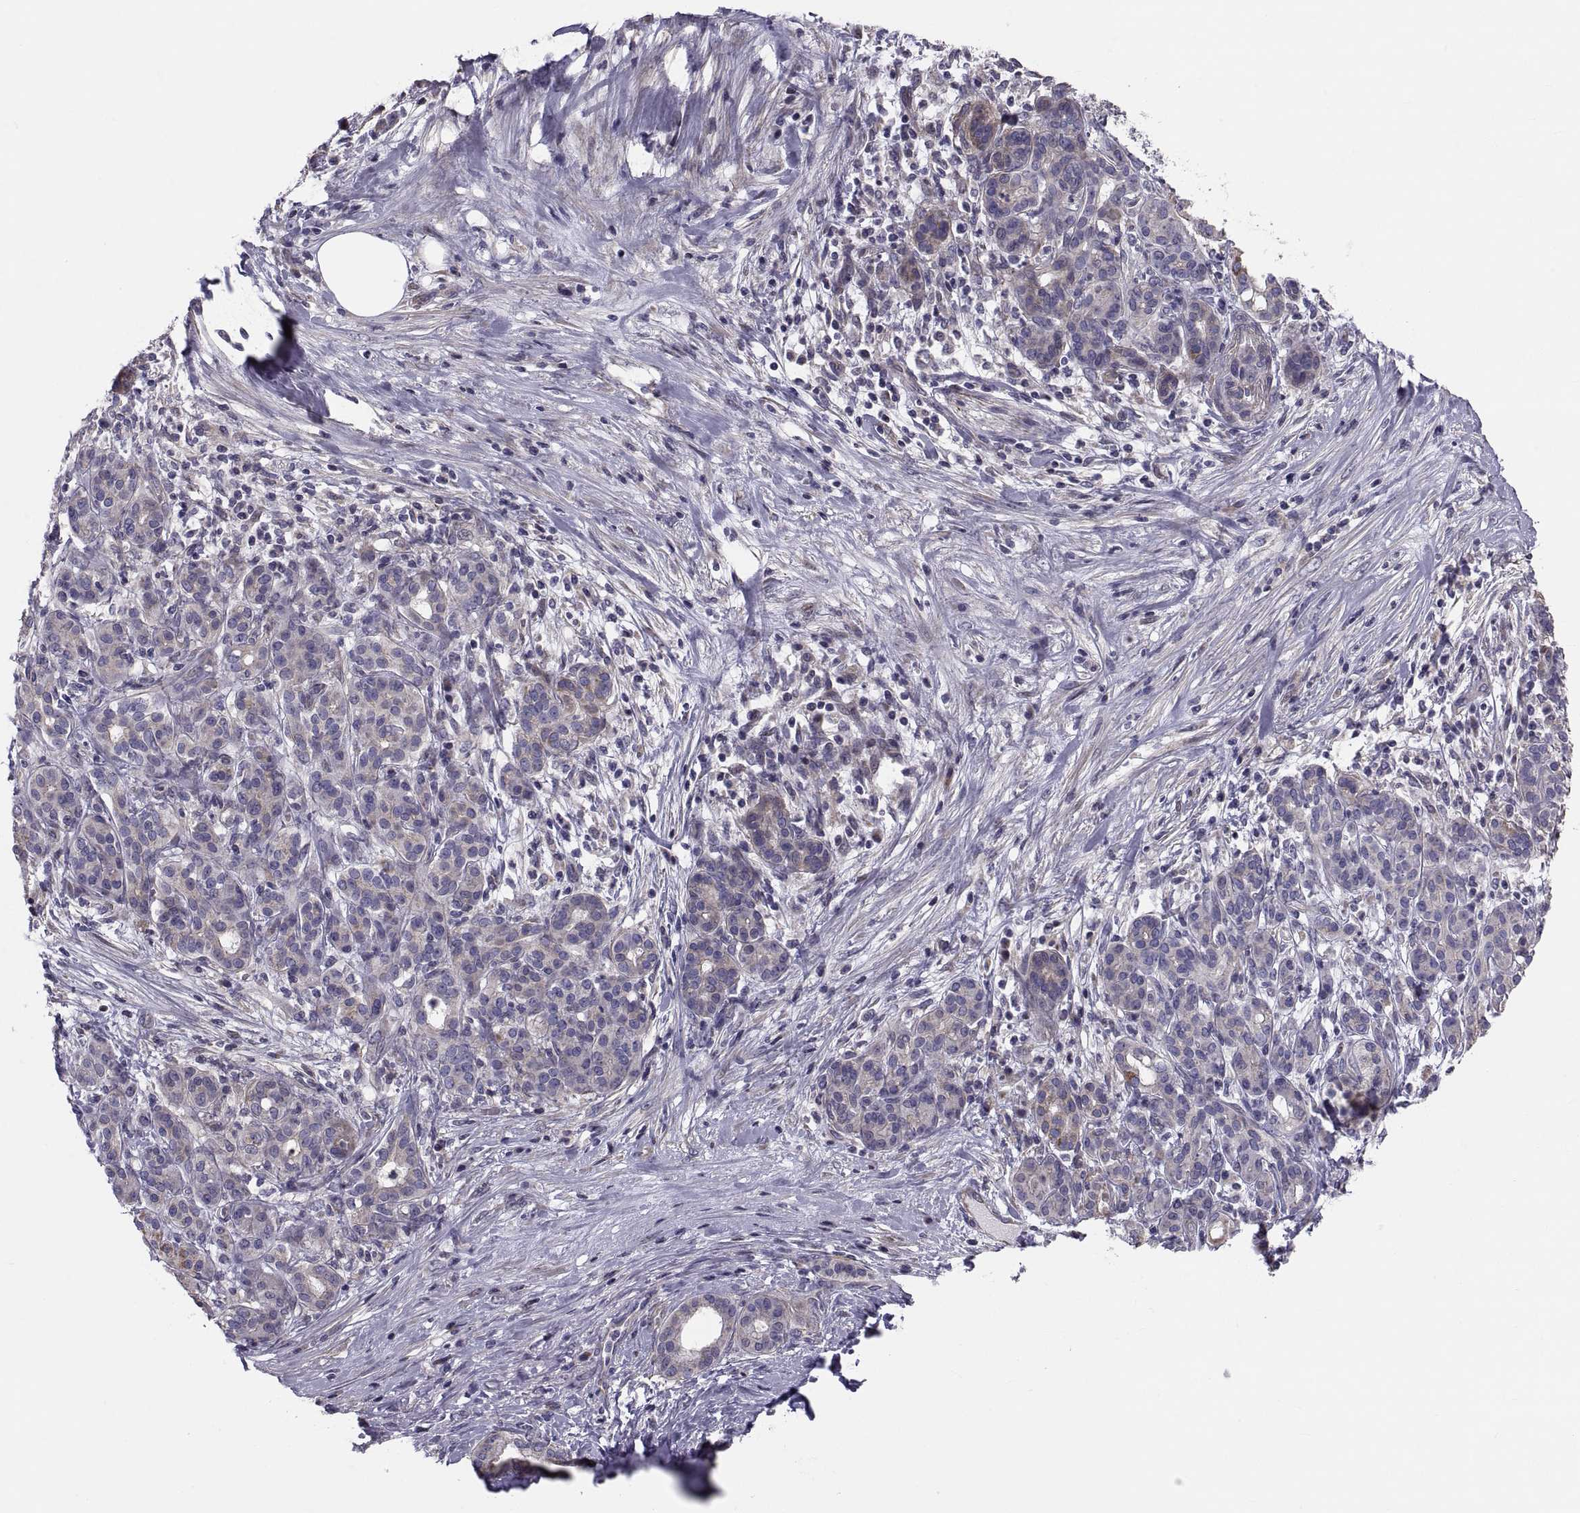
{"staining": {"intensity": "moderate", "quantity": "<25%", "location": "cytoplasmic/membranous"}, "tissue": "pancreatic cancer", "cell_type": "Tumor cells", "image_type": "cancer", "snomed": [{"axis": "morphology", "description": "Adenocarcinoma, NOS"}, {"axis": "topography", "description": "Pancreas"}], "caption": "Immunohistochemical staining of pancreatic cancer (adenocarcinoma) displays low levels of moderate cytoplasmic/membranous expression in about <25% of tumor cells.", "gene": "ANO1", "patient": {"sex": "male", "age": 44}}